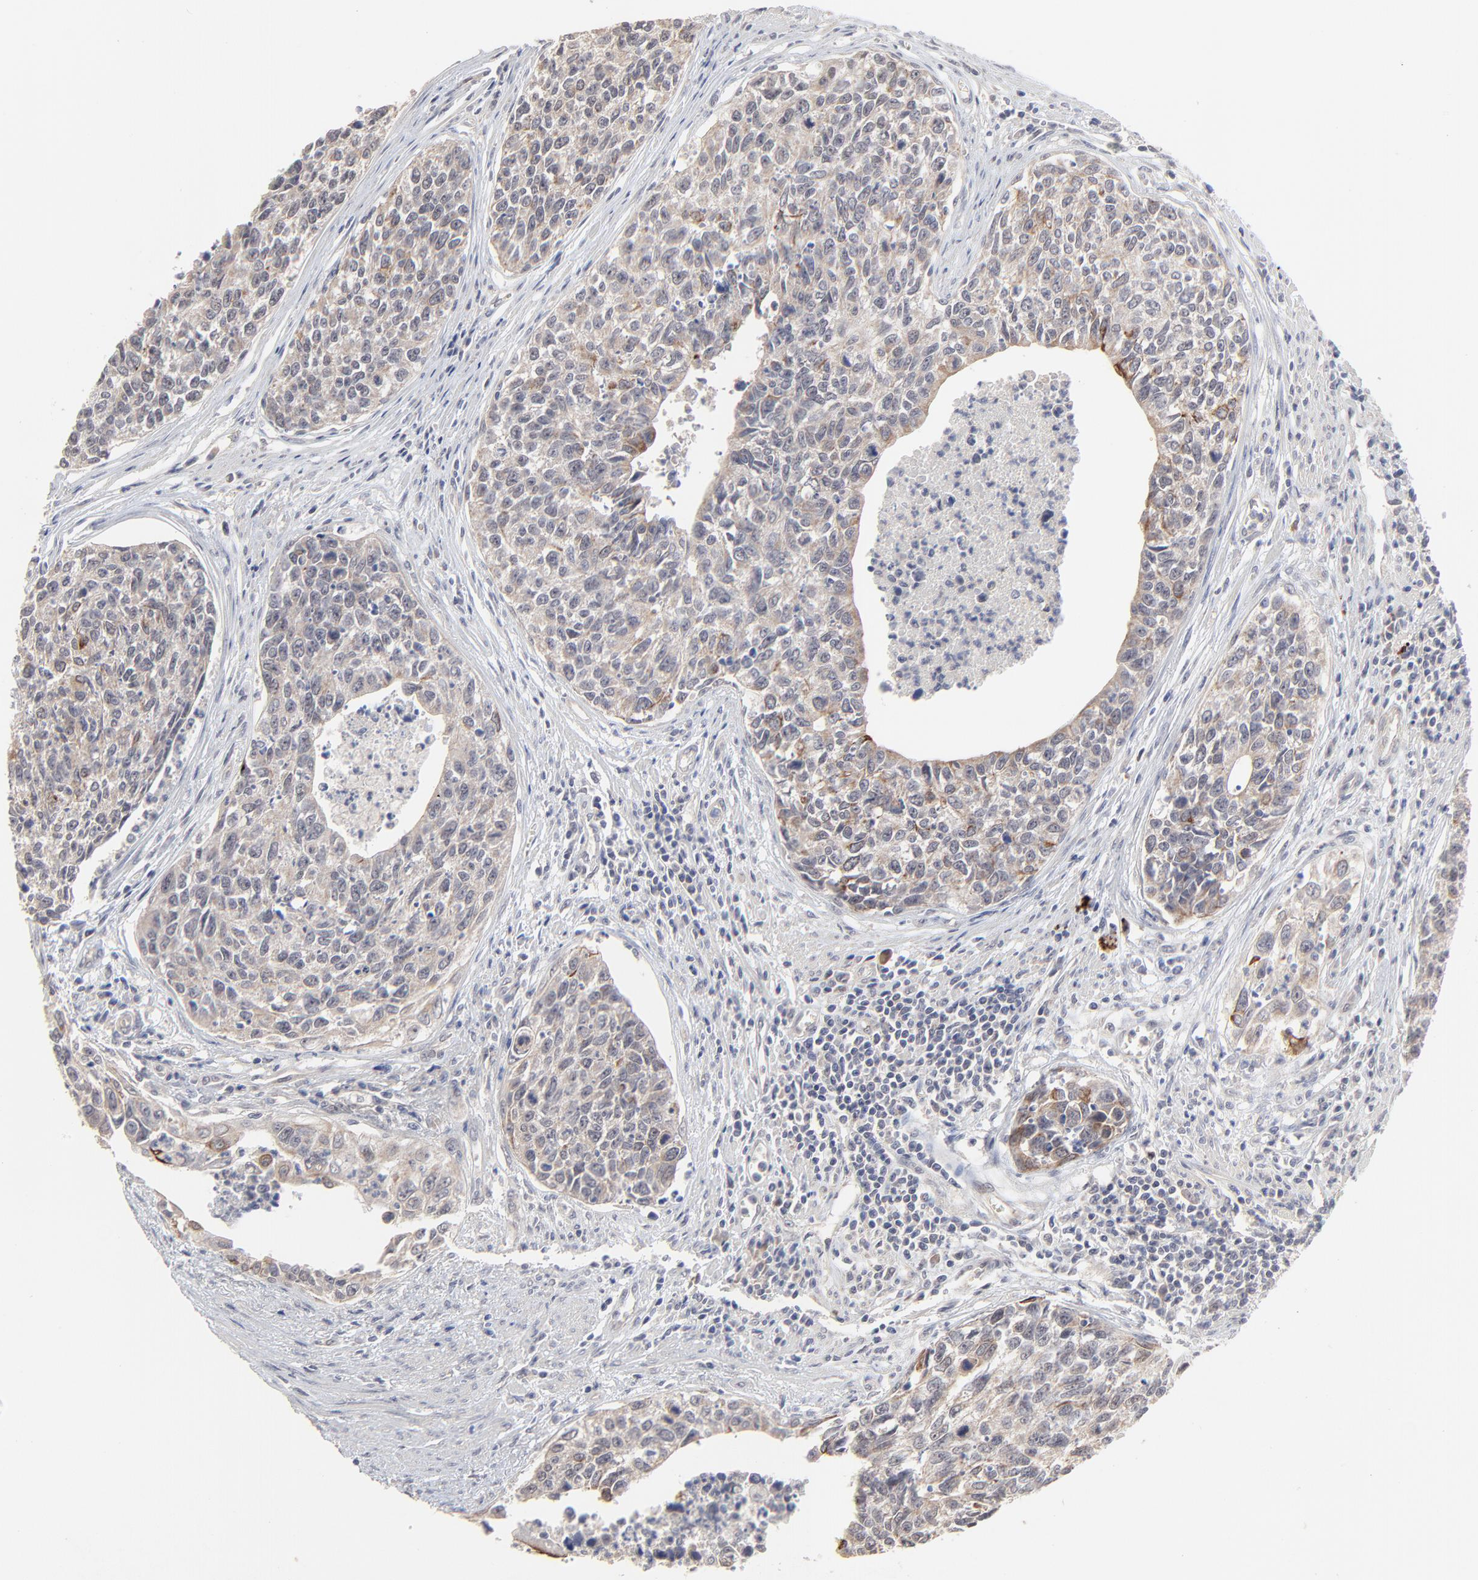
{"staining": {"intensity": "weak", "quantity": ">75%", "location": "cytoplasmic/membranous"}, "tissue": "urothelial cancer", "cell_type": "Tumor cells", "image_type": "cancer", "snomed": [{"axis": "morphology", "description": "Urothelial carcinoma, High grade"}, {"axis": "topography", "description": "Urinary bladder"}], "caption": "Human urothelial carcinoma (high-grade) stained with a protein marker shows weak staining in tumor cells.", "gene": "FAM199X", "patient": {"sex": "male", "age": 81}}